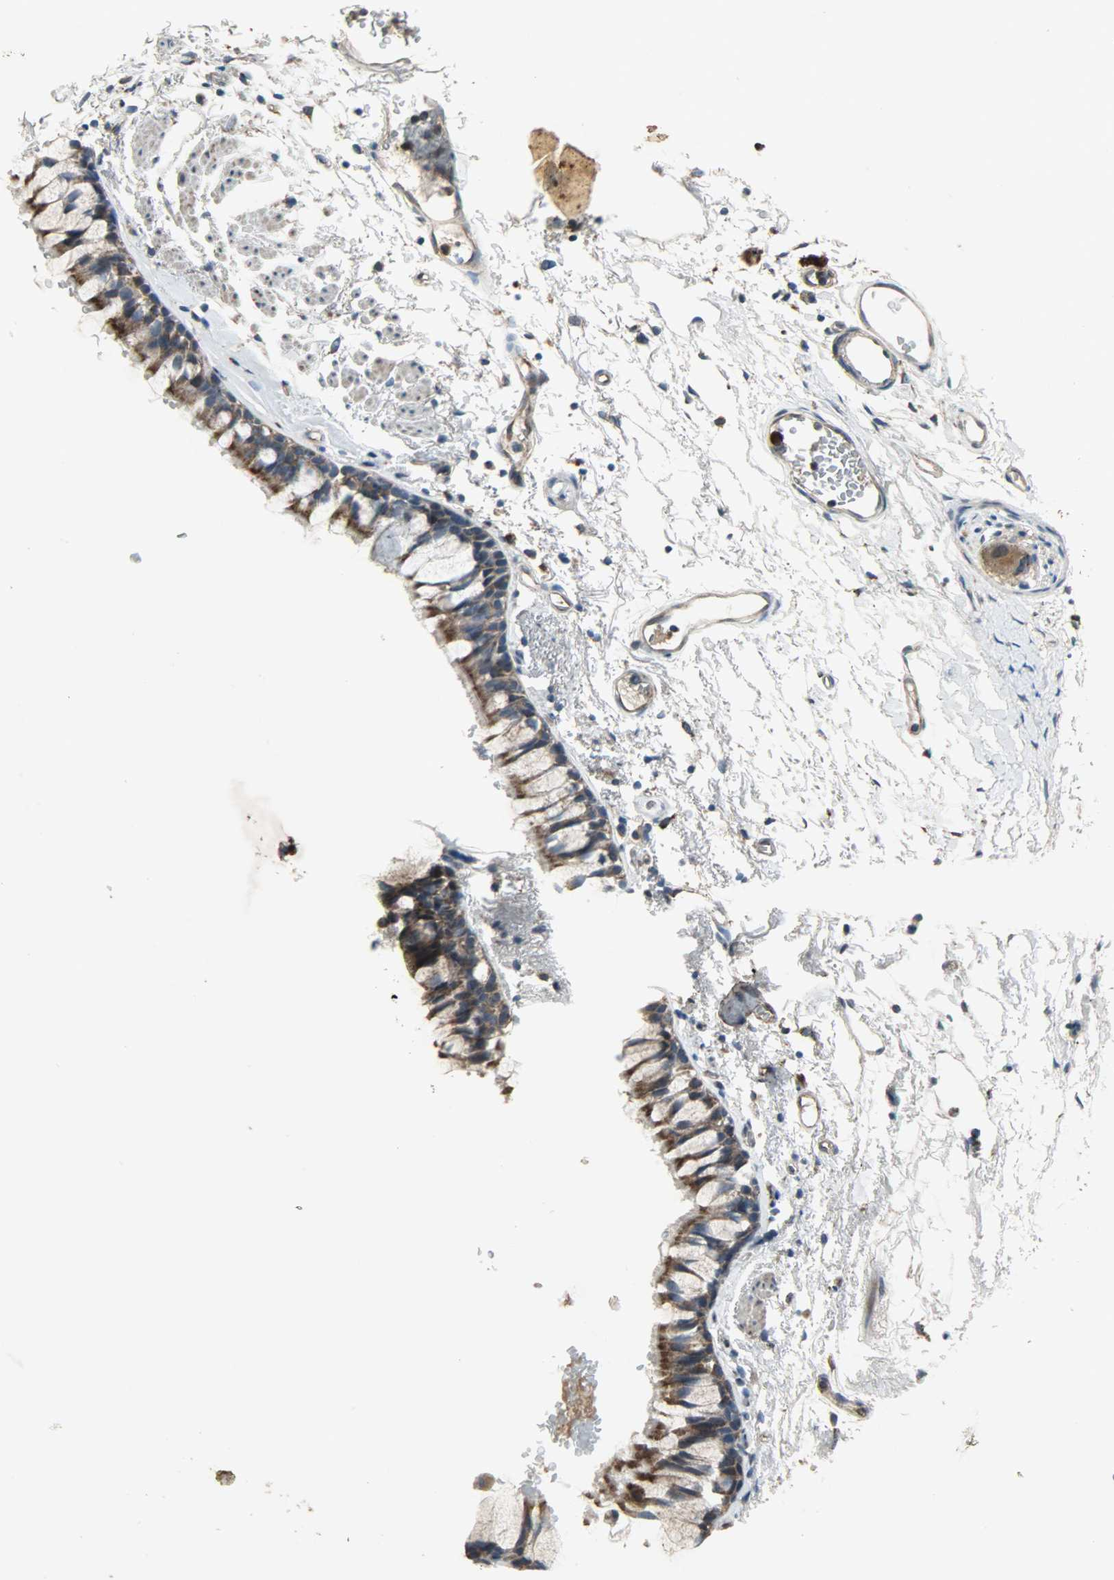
{"staining": {"intensity": "strong", "quantity": ">75%", "location": "cytoplasmic/membranous"}, "tissue": "bronchus", "cell_type": "Respiratory epithelial cells", "image_type": "normal", "snomed": [{"axis": "morphology", "description": "Normal tissue, NOS"}, {"axis": "topography", "description": "Bronchus"}], "caption": "The immunohistochemical stain shows strong cytoplasmic/membranous staining in respiratory epithelial cells of normal bronchus.", "gene": "AMT", "patient": {"sex": "female", "age": 73}}